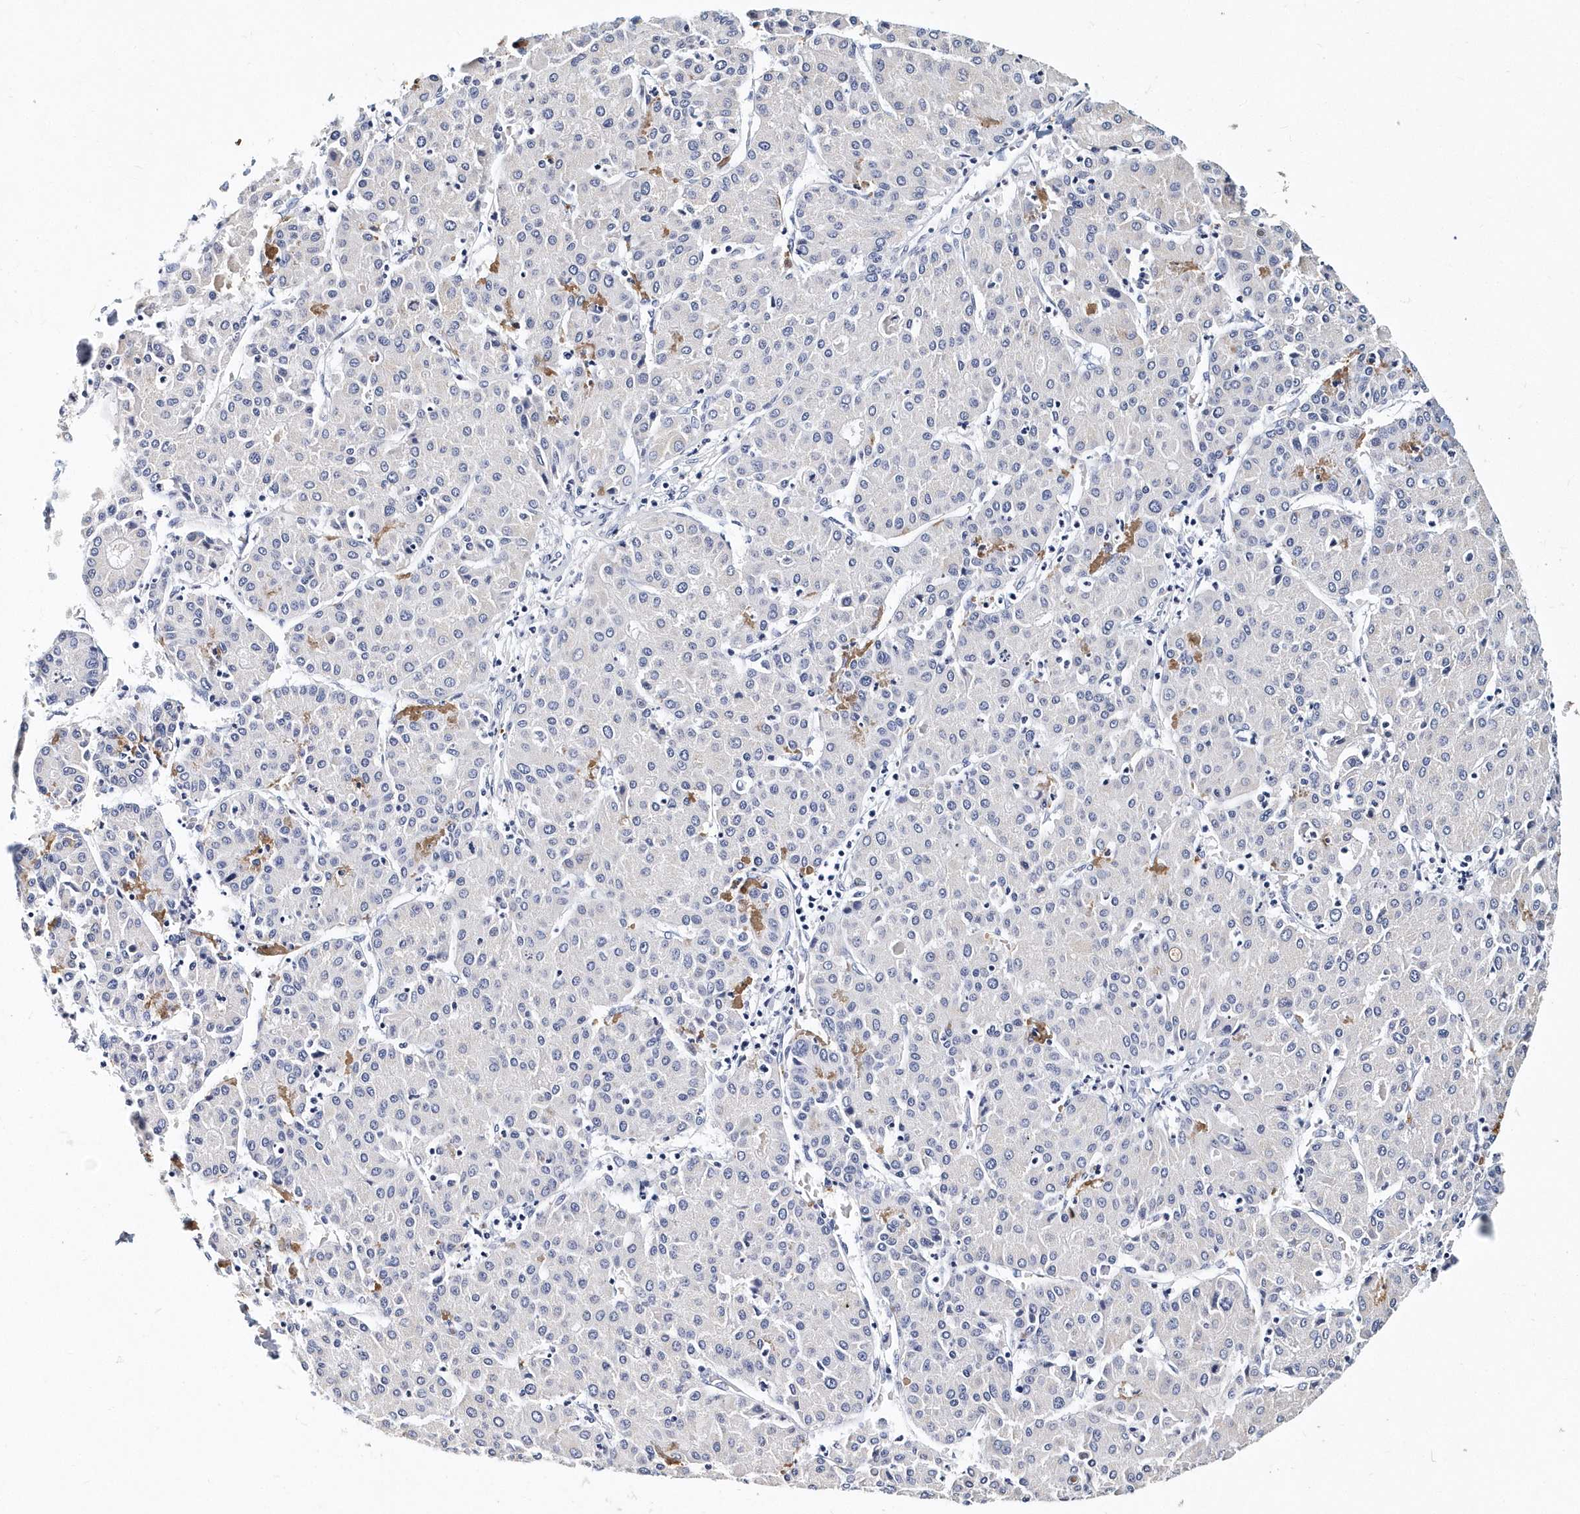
{"staining": {"intensity": "negative", "quantity": "none", "location": "none"}, "tissue": "liver cancer", "cell_type": "Tumor cells", "image_type": "cancer", "snomed": [{"axis": "morphology", "description": "Carcinoma, Hepatocellular, NOS"}, {"axis": "topography", "description": "Liver"}], "caption": "High power microscopy photomicrograph of an immunohistochemistry micrograph of liver cancer (hepatocellular carcinoma), revealing no significant expression in tumor cells.", "gene": "ITGA2B", "patient": {"sex": "male", "age": 65}}